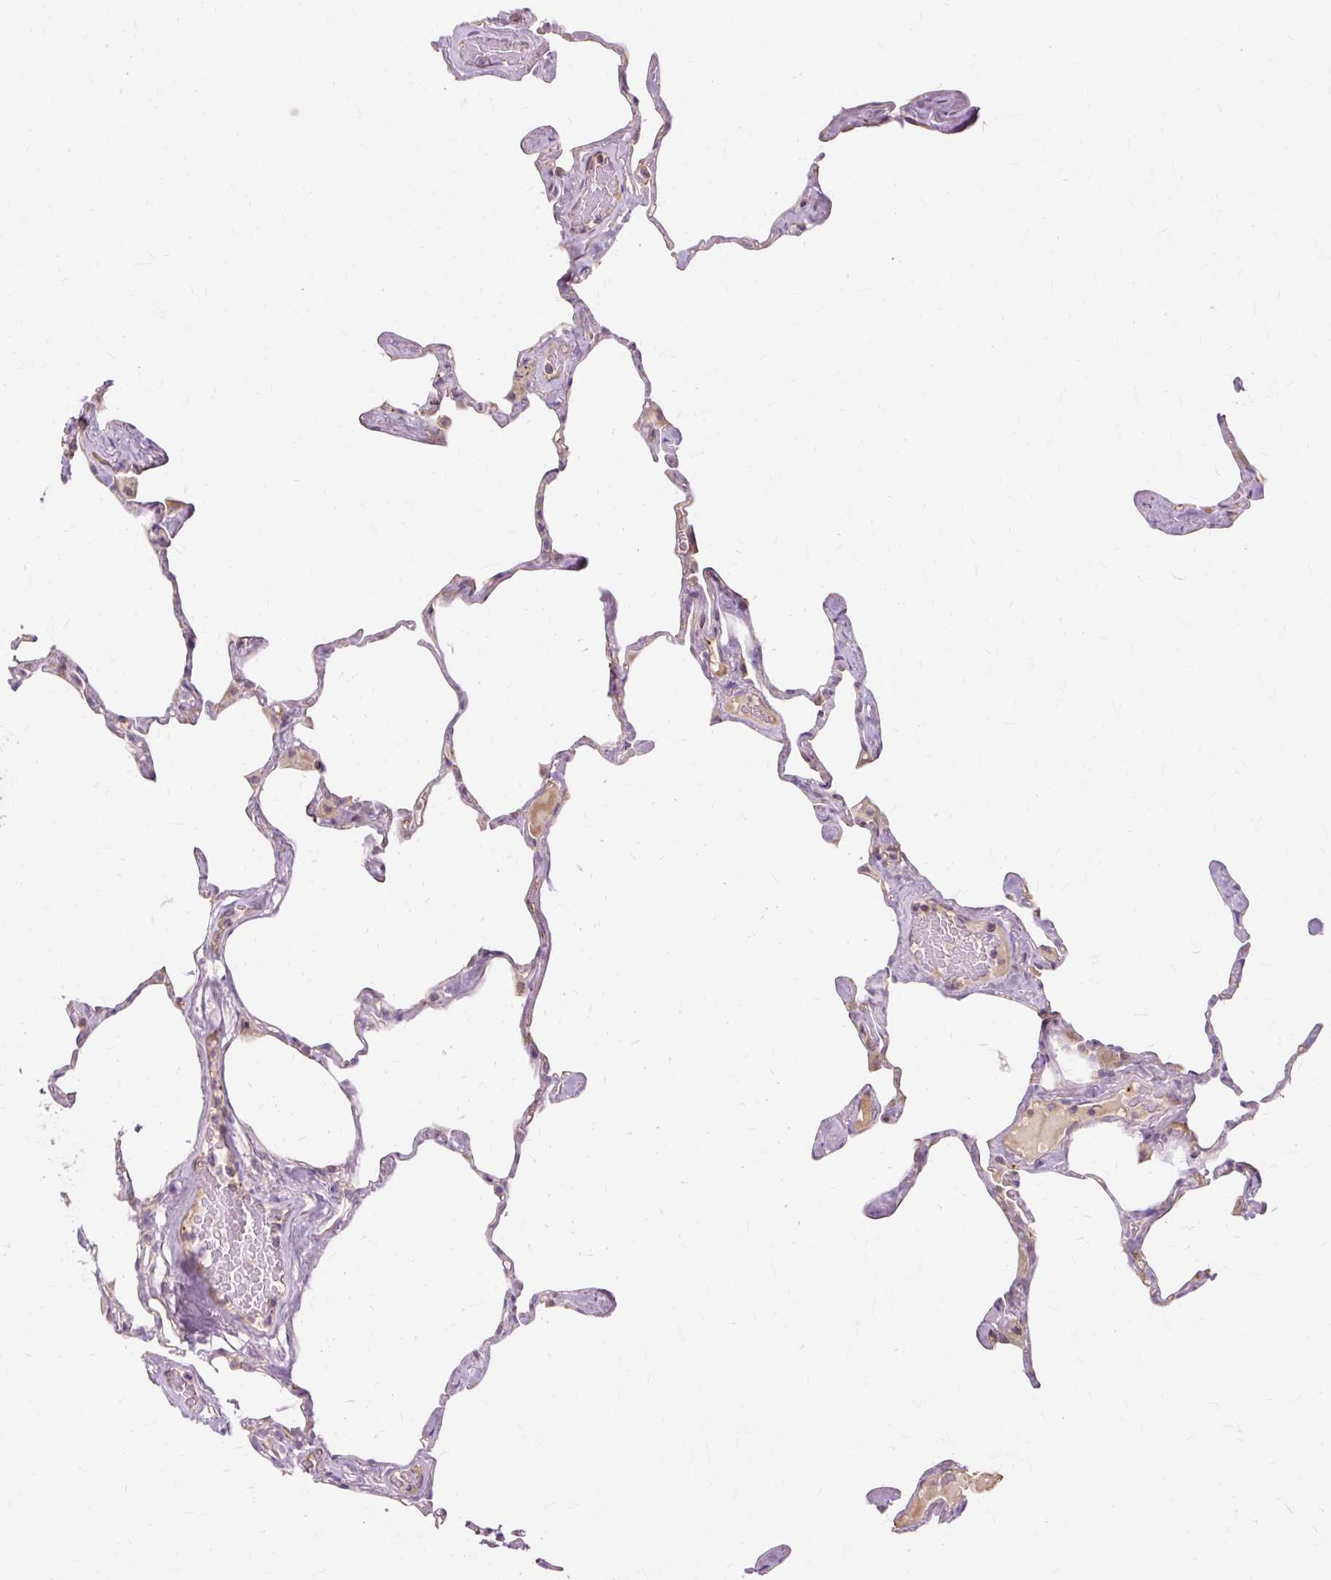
{"staining": {"intensity": "weak", "quantity": "25%-75%", "location": "cytoplasmic/membranous"}, "tissue": "lung", "cell_type": "Alveolar cells", "image_type": "normal", "snomed": [{"axis": "morphology", "description": "Normal tissue, NOS"}, {"axis": "topography", "description": "Lung"}], "caption": "IHC (DAB) staining of benign human lung reveals weak cytoplasmic/membranous protein staining in approximately 25%-75% of alveolar cells. (DAB = brown stain, brightfield microscopy at high magnification).", "gene": "PDZD2", "patient": {"sex": "male", "age": 65}}